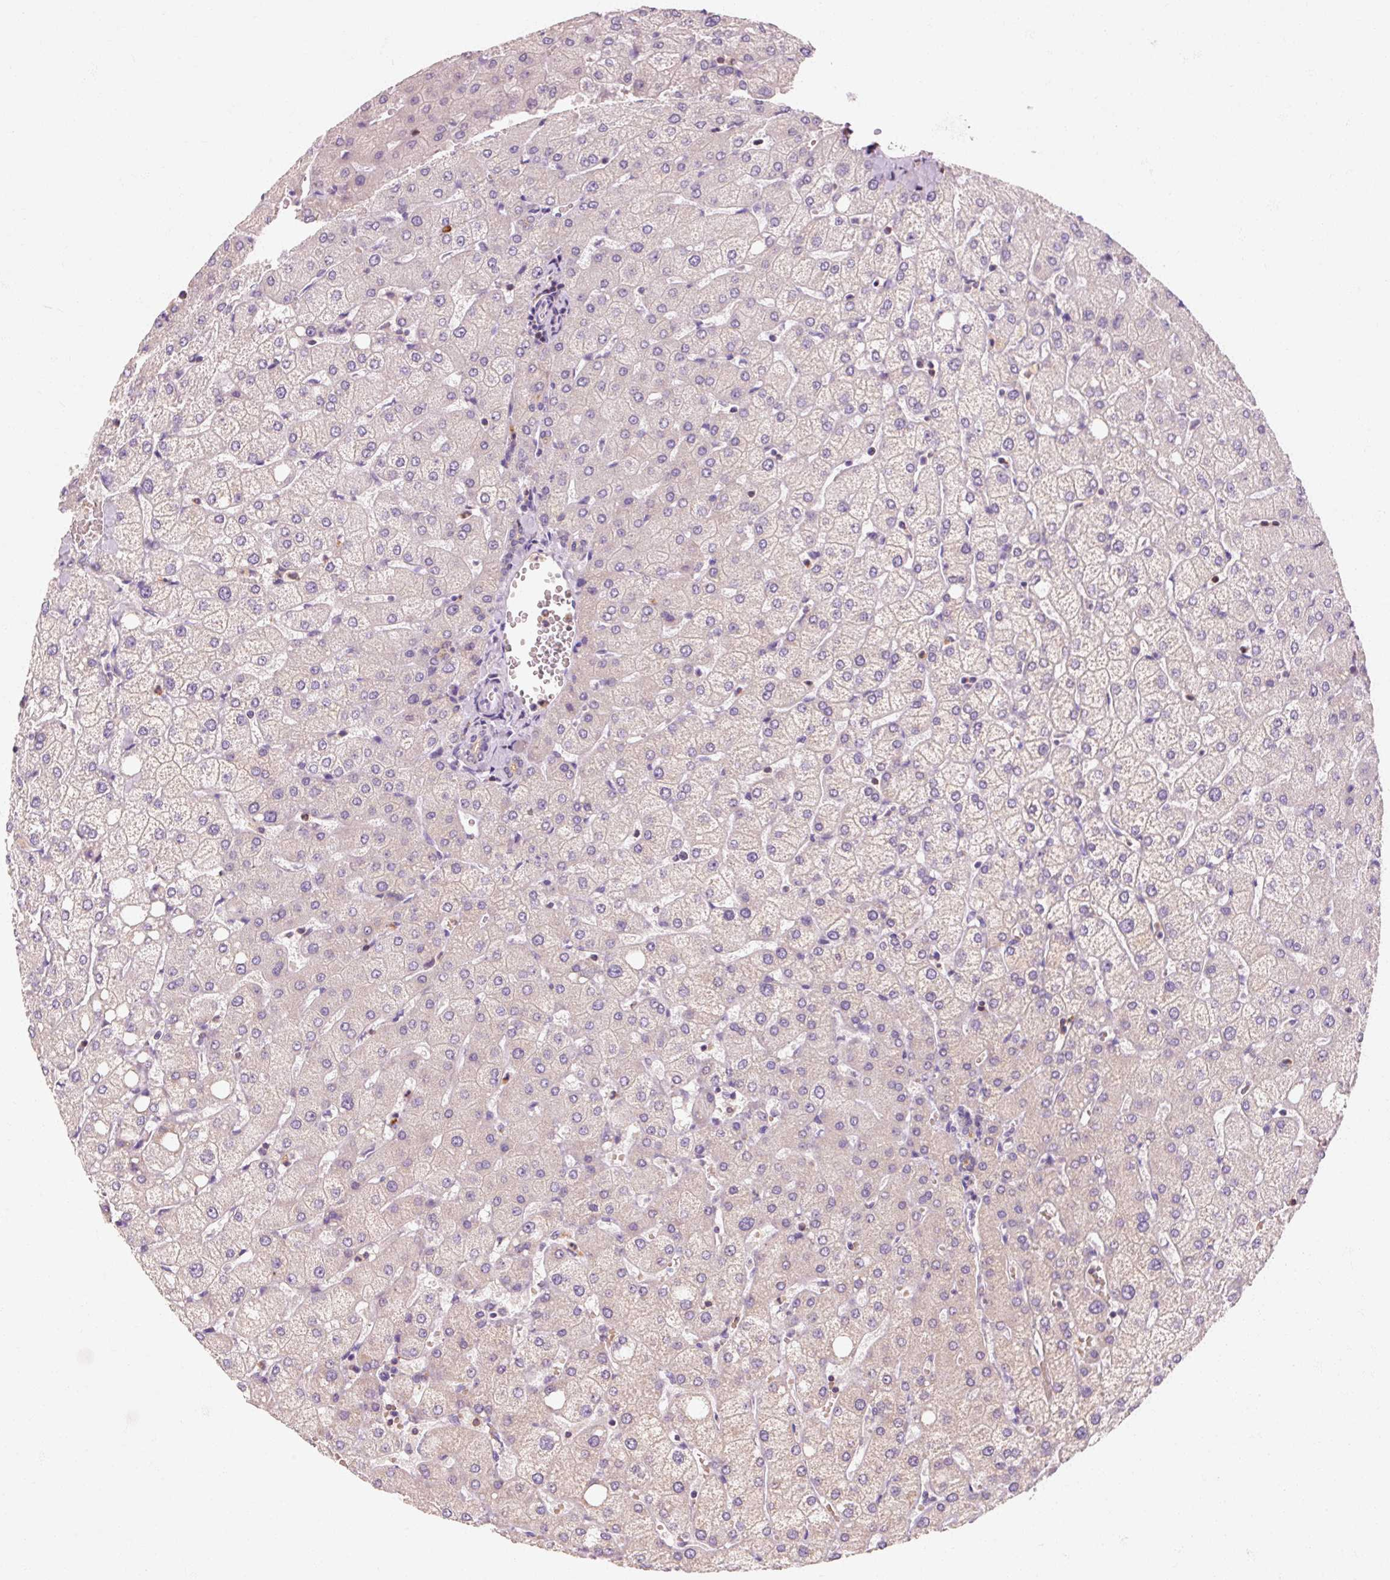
{"staining": {"intensity": "weak", "quantity": "25%-75%", "location": "cytoplasmic/membranous"}, "tissue": "liver", "cell_type": "Cholangiocytes", "image_type": "normal", "snomed": [{"axis": "morphology", "description": "Normal tissue, NOS"}, {"axis": "topography", "description": "Liver"}], "caption": "Approximately 25%-75% of cholangiocytes in unremarkable human liver display weak cytoplasmic/membranous protein positivity as visualized by brown immunohistochemical staining.", "gene": "OR8K1", "patient": {"sex": "female", "age": 54}}